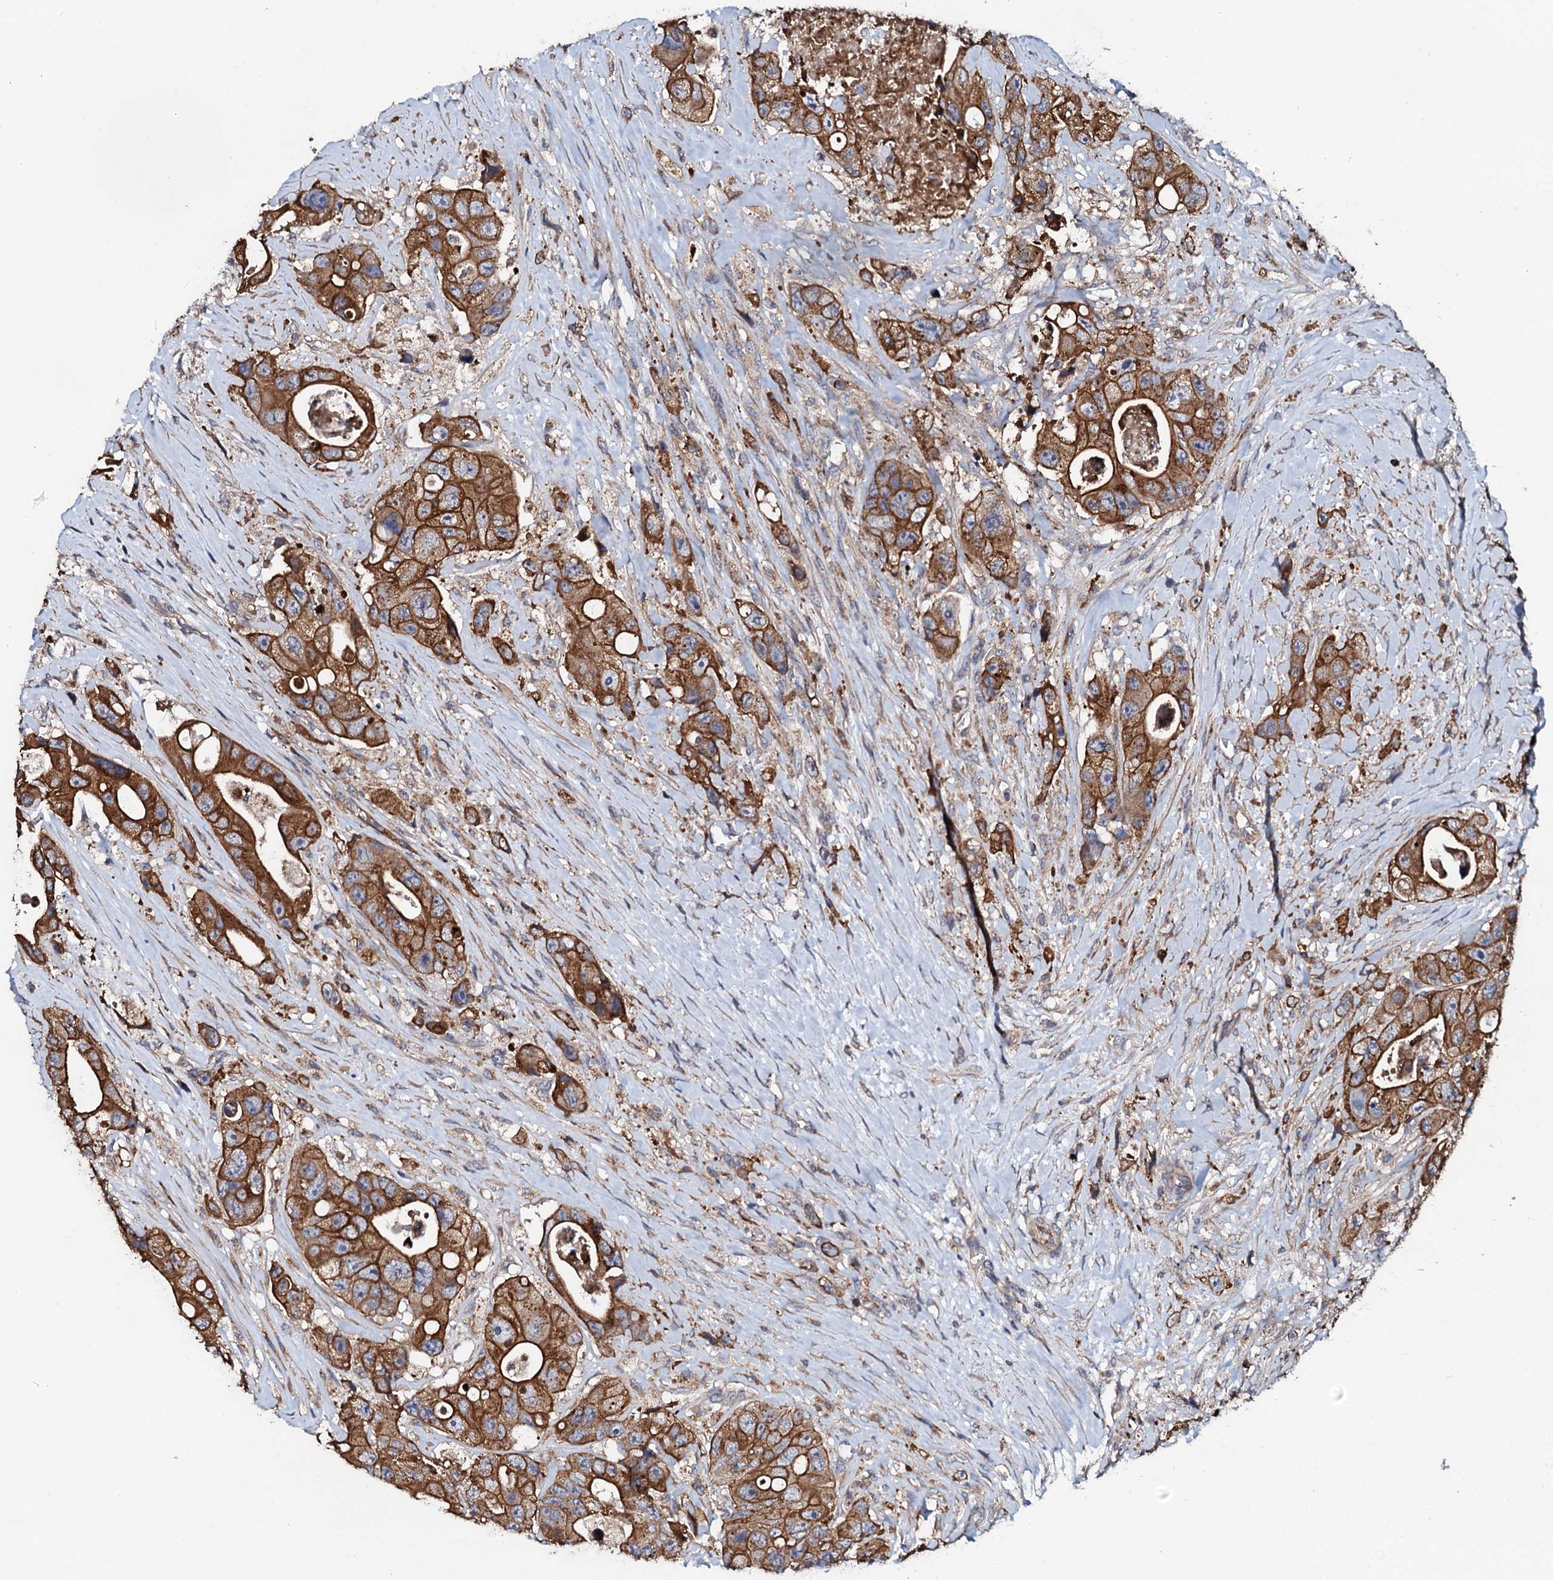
{"staining": {"intensity": "strong", "quantity": ">75%", "location": "cytoplasmic/membranous"}, "tissue": "colorectal cancer", "cell_type": "Tumor cells", "image_type": "cancer", "snomed": [{"axis": "morphology", "description": "Adenocarcinoma, NOS"}, {"axis": "topography", "description": "Colon"}], "caption": "A high amount of strong cytoplasmic/membranous positivity is present in approximately >75% of tumor cells in colorectal cancer tissue.", "gene": "GLCE", "patient": {"sex": "female", "age": 46}}